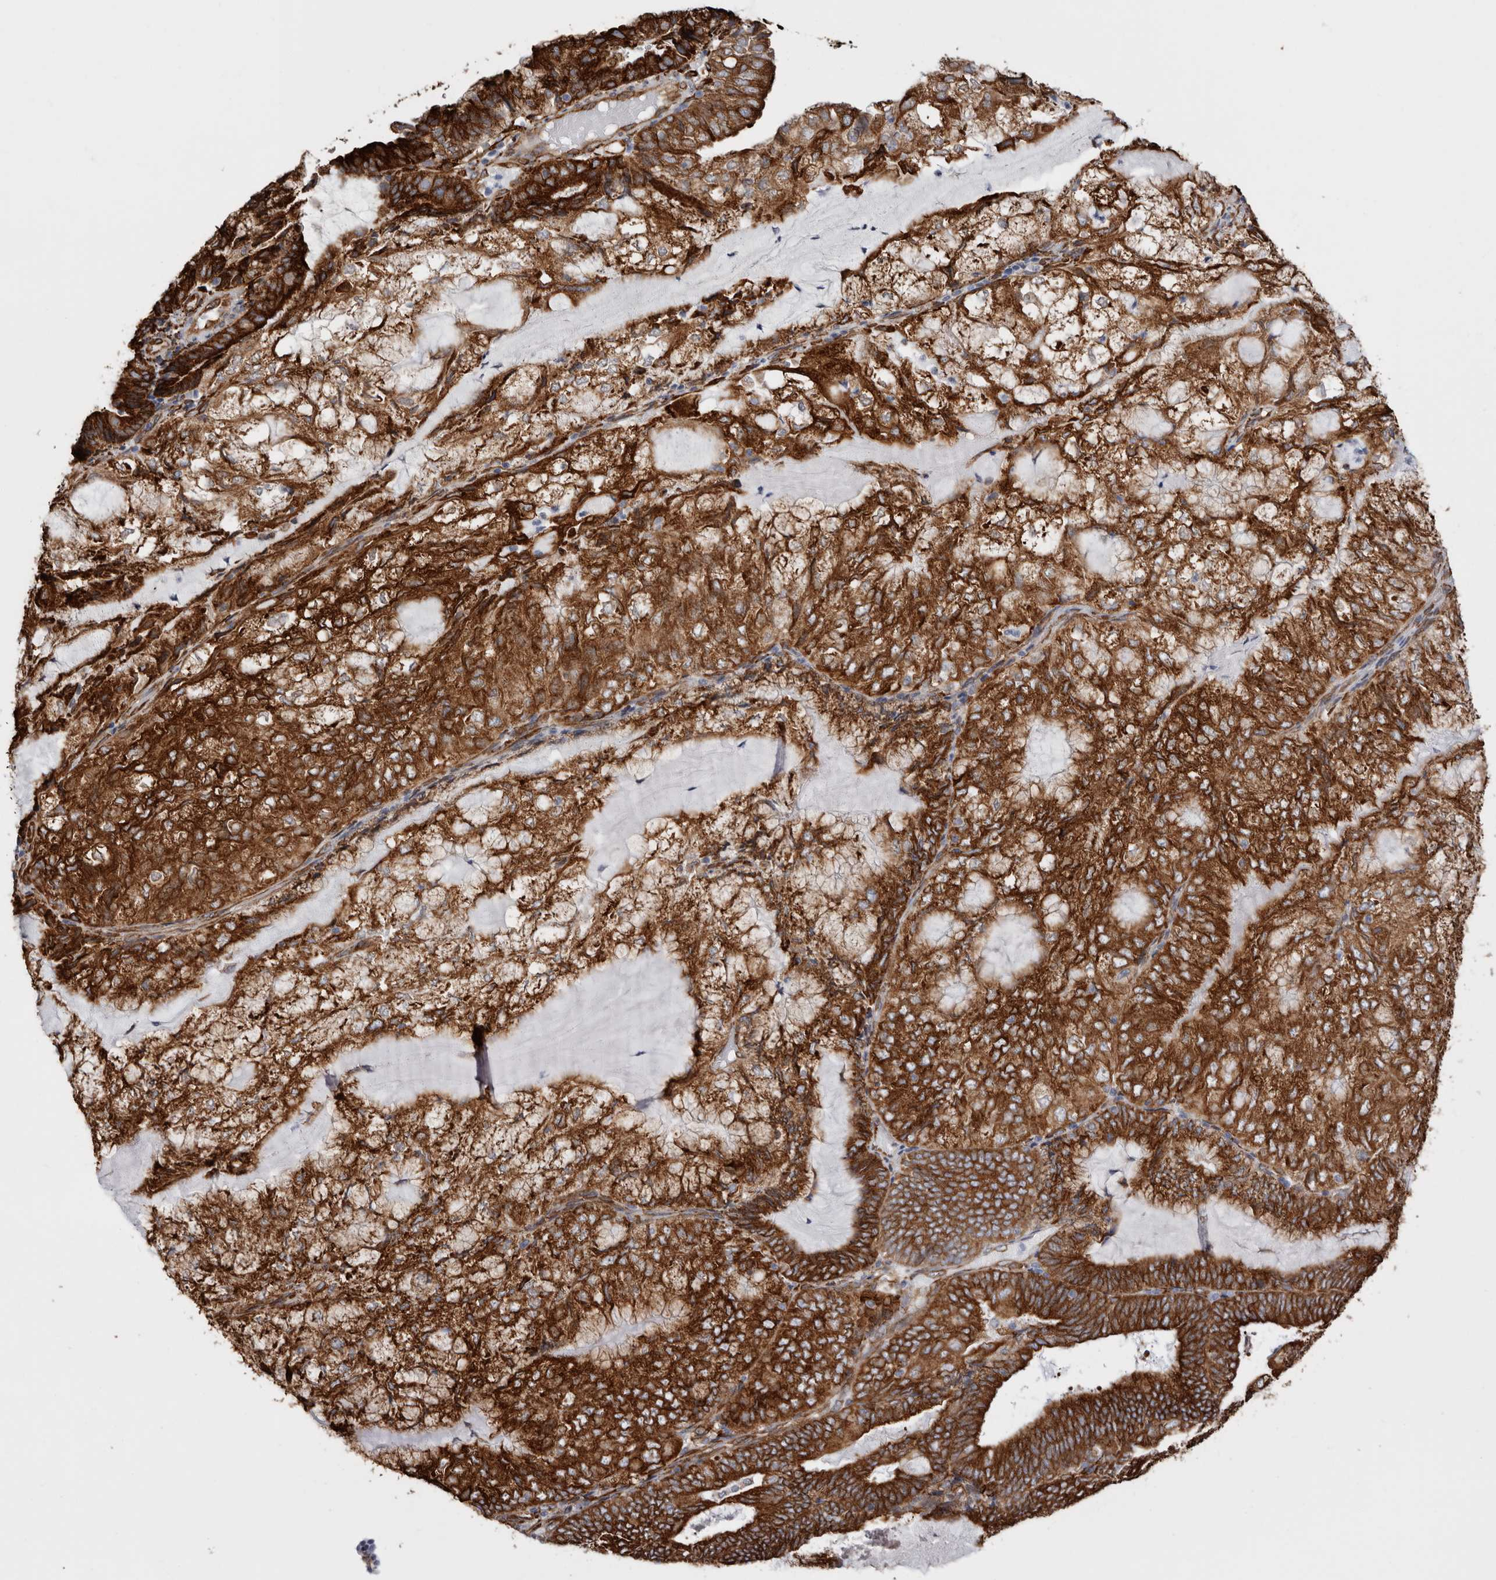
{"staining": {"intensity": "strong", "quantity": ">75%", "location": "cytoplasmic/membranous"}, "tissue": "endometrial cancer", "cell_type": "Tumor cells", "image_type": "cancer", "snomed": [{"axis": "morphology", "description": "Adenocarcinoma, NOS"}, {"axis": "topography", "description": "Endometrium"}], "caption": "This is an image of IHC staining of endometrial cancer, which shows strong positivity in the cytoplasmic/membranous of tumor cells.", "gene": "SEMA3E", "patient": {"sex": "female", "age": 81}}